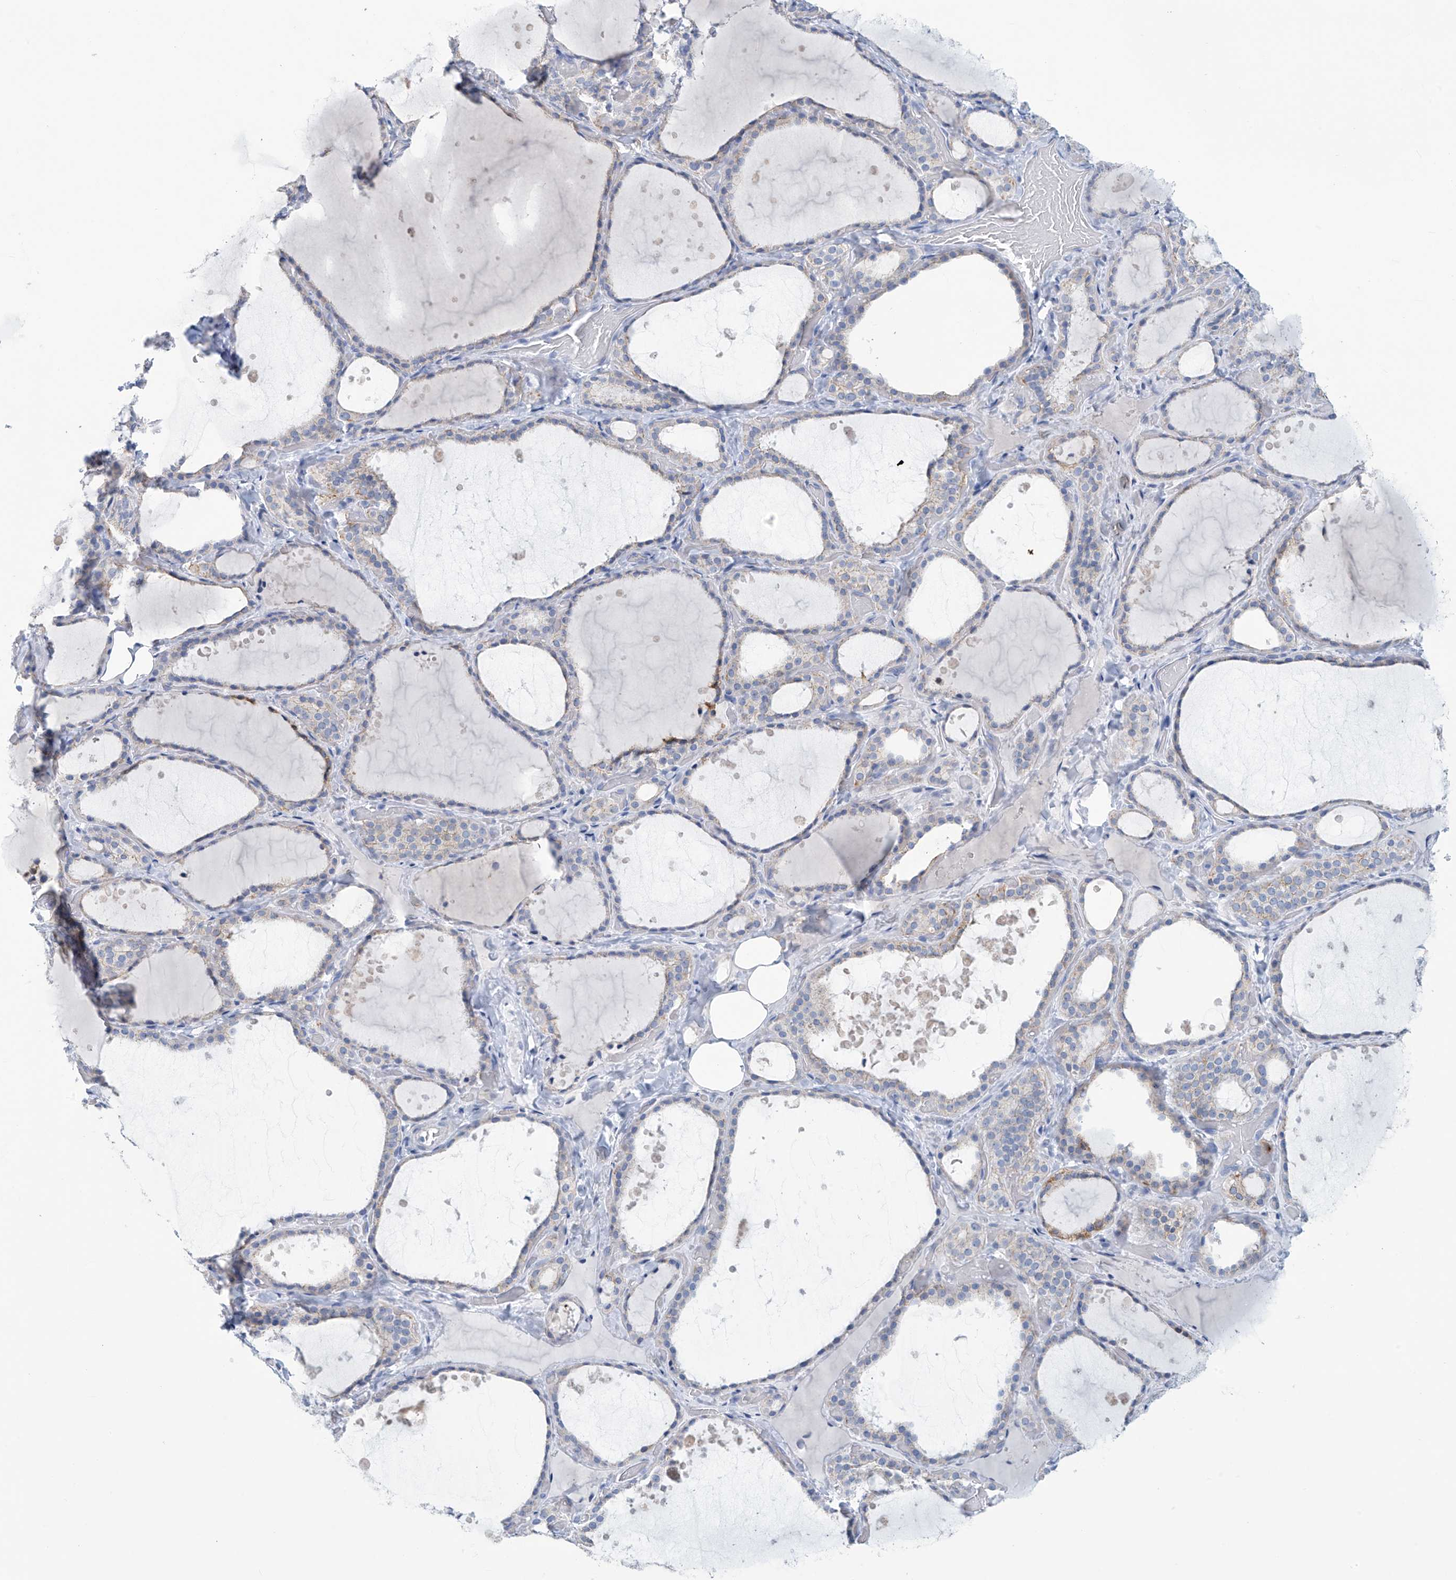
{"staining": {"intensity": "negative", "quantity": "none", "location": "none"}, "tissue": "thyroid gland", "cell_type": "Glandular cells", "image_type": "normal", "snomed": [{"axis": "morphology", "description": "Normal tissue, NOS"}, {"axis": "topography", "description": "Thyroid gland"}], "caption": "Thyroid gland stained for a protein using immunohistochemistry (IHC) reveals no staining glandular cells.", "gene": "DSP", "patient": {"sex": "female", "age": 44}}